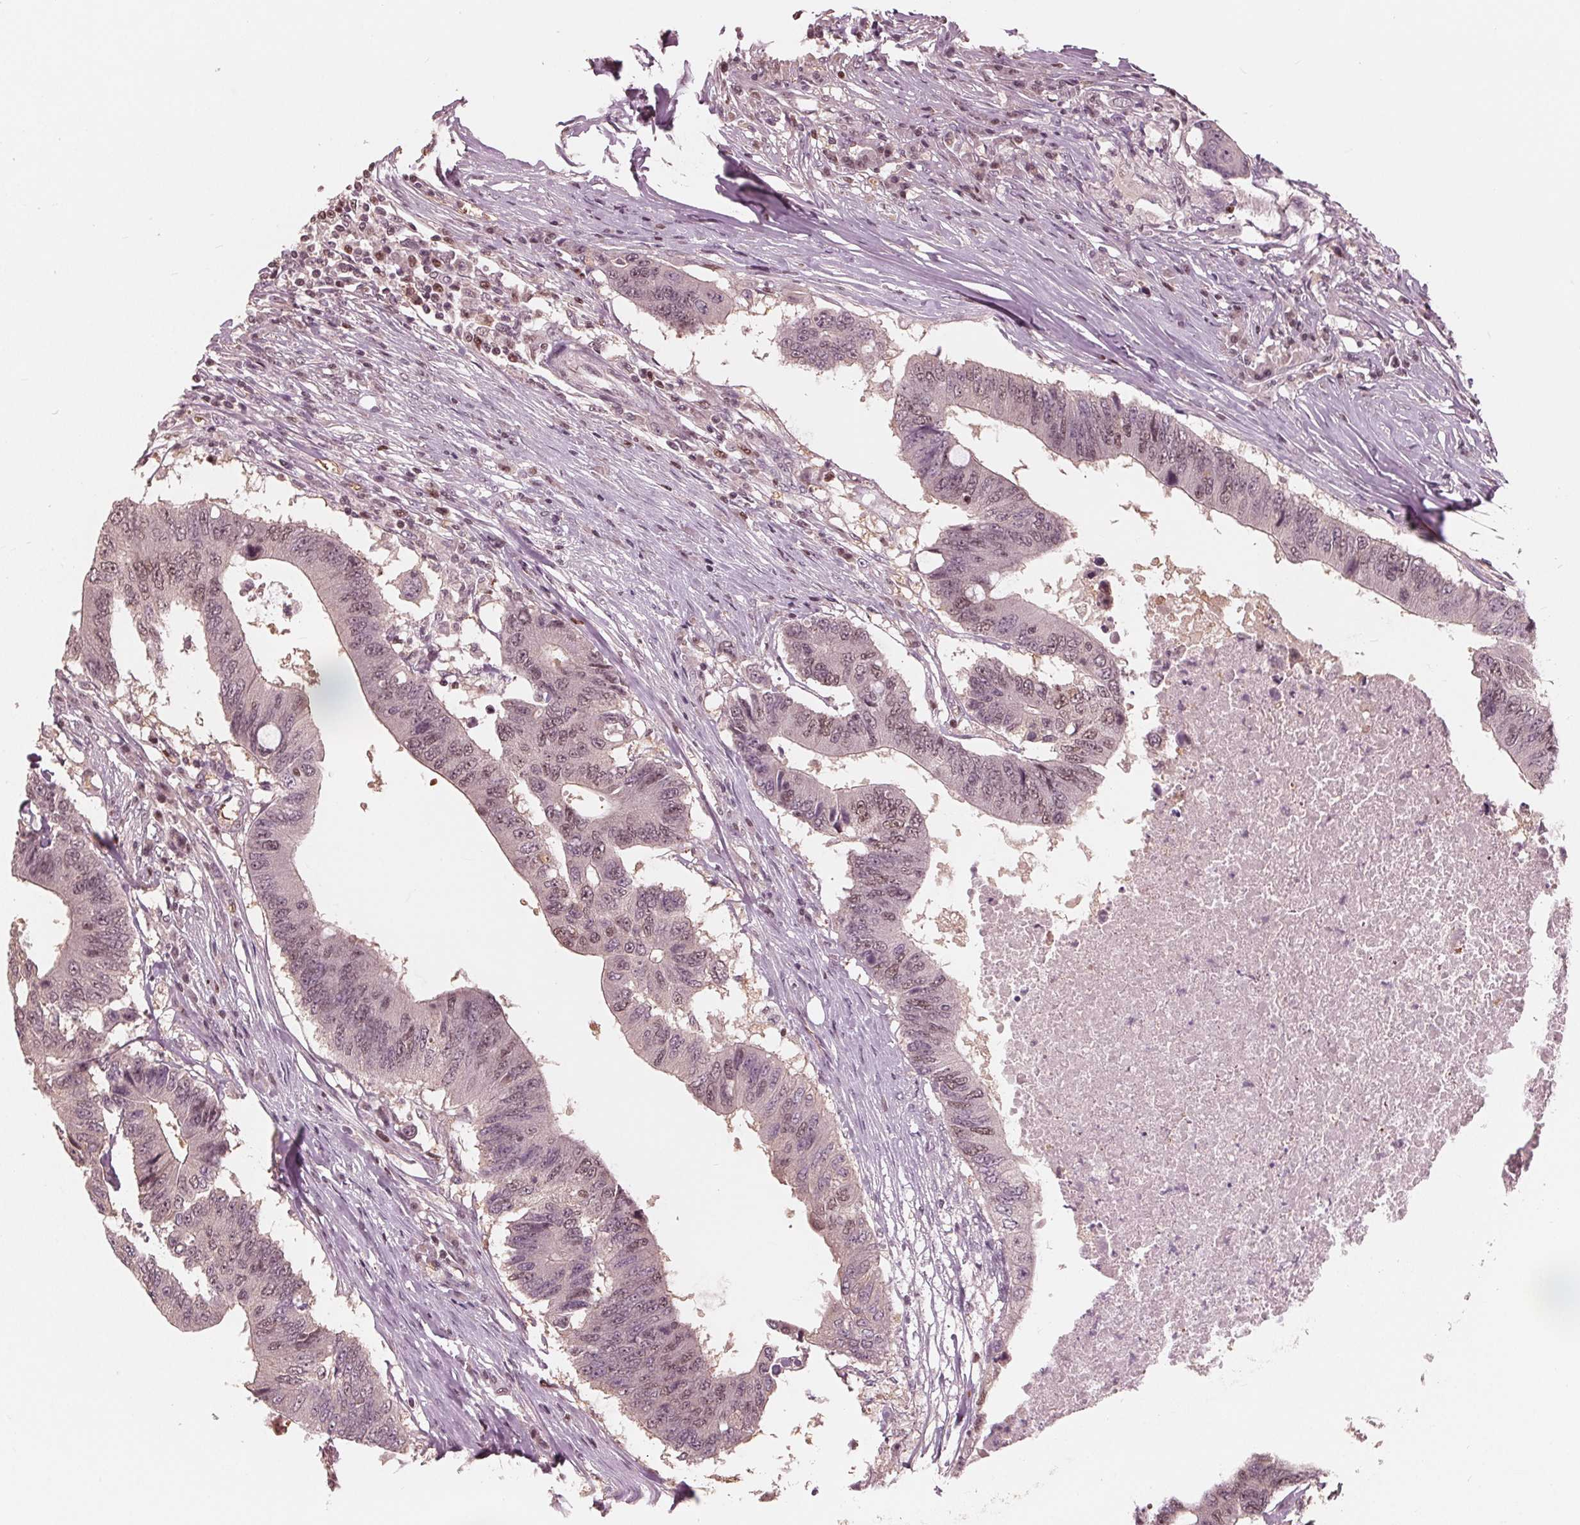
{"staining": {"intensity": "weak", "quantity": "25%-75%", "location": "nuclear"}, "tissue": "colorectal cancer", "cell_type": "Tumor cells", "image_type": "cancer", "snomed": [{"axis": "morphology", "description": "Adenocarcinoma, NOS"}, {"axis": "topography", "description": "Colon"}], "caption": "This histopathology image exhibits immunohistochemistry staining of human colorectal adenocarcinoma, with low weak nuclear staining in approximately 25%-75% of tumor cells.", "gene": "HIRIP3", "patient": {"sex": "male", "age": 71}}